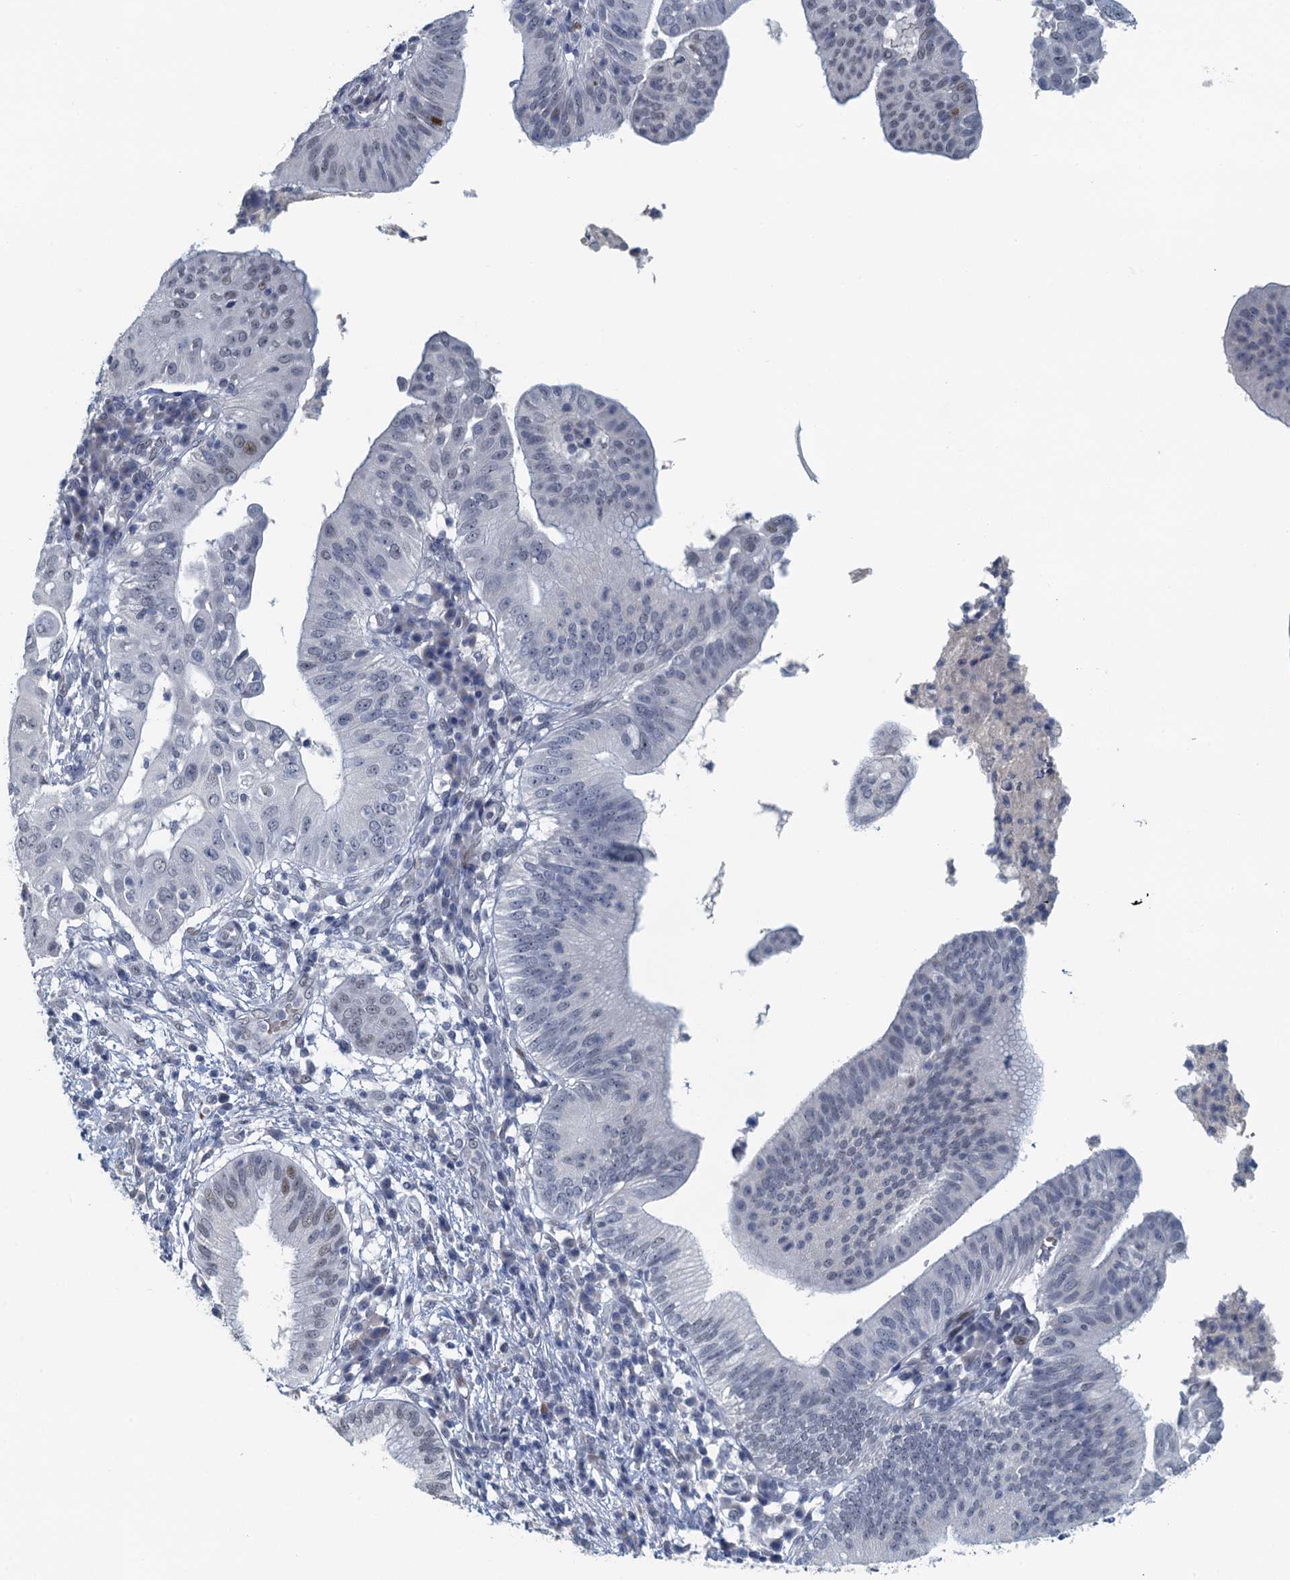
{"staining": {"intensity": "negative", "quantity": "none", "location": "none"}, "tissue": "pancreatic cancer", "cell_type": "Tumor cells", "image_type": "cancer", "snomed": [{"axis": "morphology", "description": "Adenocarcinoma, NOS"}, {"axis": "topography", "description": "Pancreas"}], "caption": "Micrograph shows no protein positivity in tumor cells of pancreatic cancer (adenocarcinoma) tissue.", "gene": "TTLL9", "patient": {"sex": "male", "age": 68}}